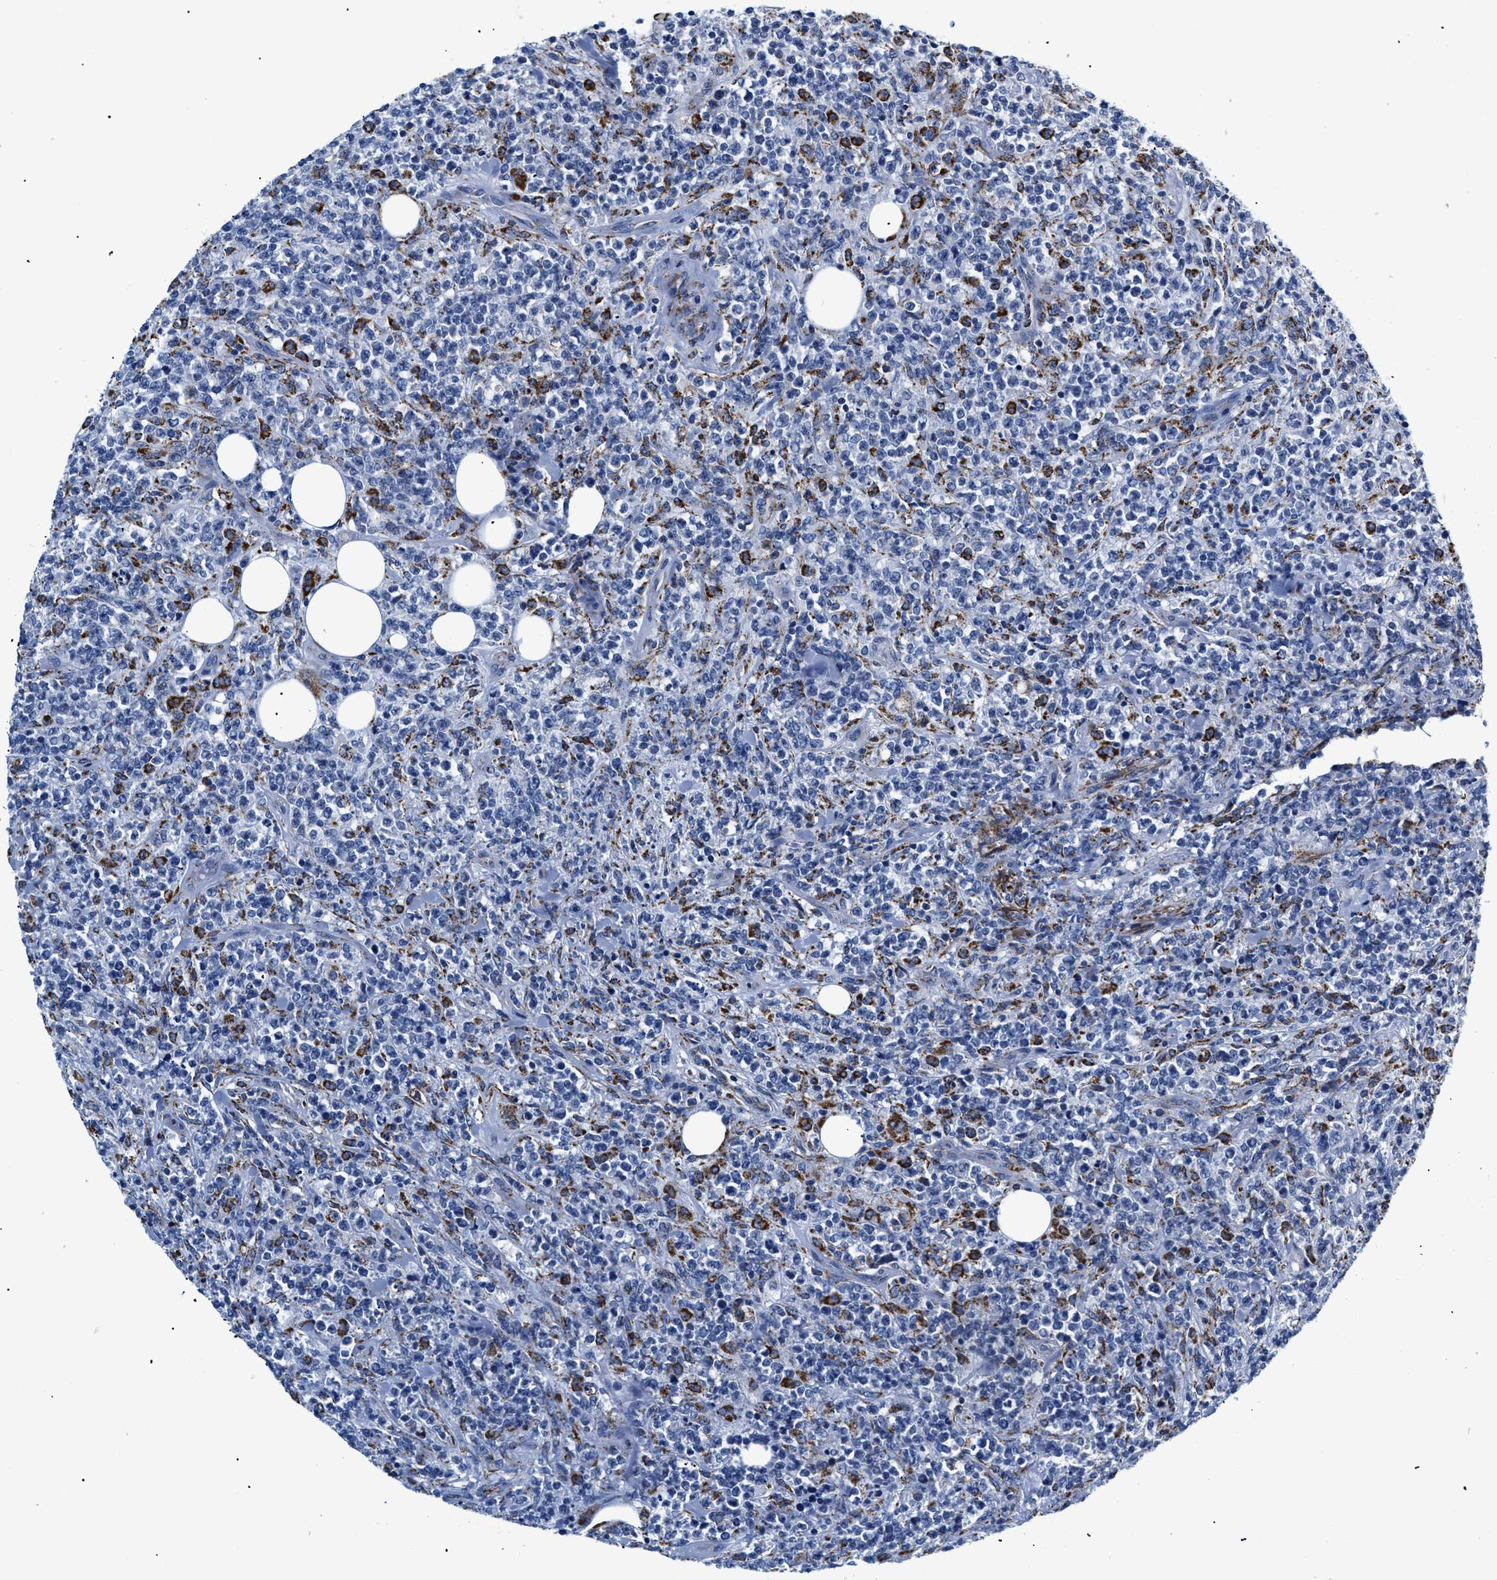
{"staining": {"intensity": "moderate", "quantity": "<25%", "location": "cytoplasmic/membranous"}, "tissue": "lymphoma", "cell_type": "Tumor cells", "image_type": "cancer", "snomed": [{"axis": "morphology", "description": "Malignant lymphoma, non-Hodgkin's type, High grade"}, {"axis": "topography", "description": "Soft tissue"}], "caption": "A histopathology image of human high-grade malignant lymphoma, non-Hodgkin's type stained for a protein exhibits moderate cytoplasmic/membranous brown staining in tumor cells.", "gene": "GPR149", "patient": {"sex": "male", "age": 18}}